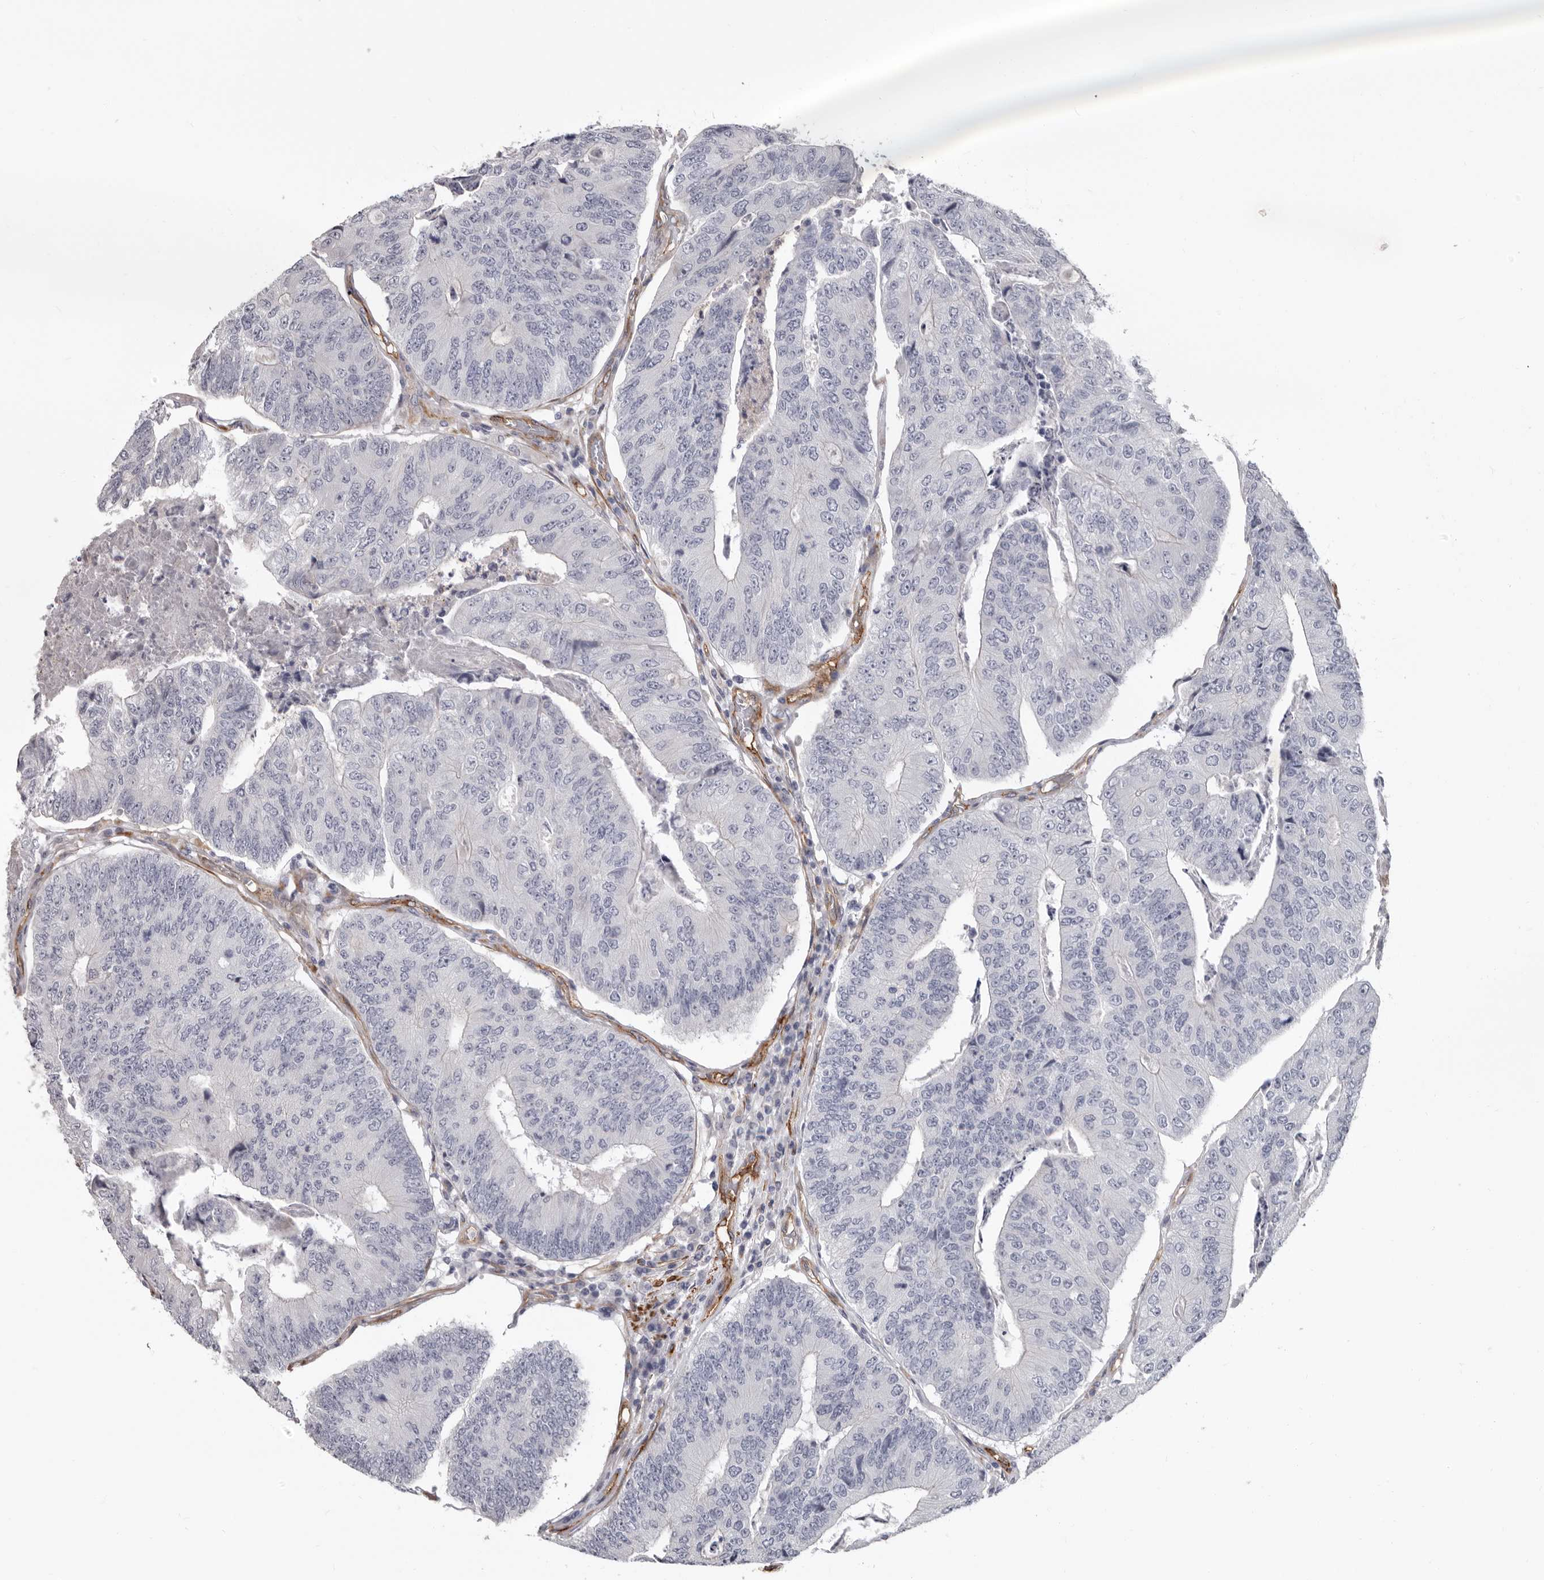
{"staining": {"intensity": "negative", "quantity": "none", "location": "none"}, "tissue": "colorectal cancer", "cell_type": "Tumor cells", "image_type": "cancer", "snomed": [{"axis": "morphology", "description": "Adenocarcinoma, NOS"}, {"axis": "topography", "description": "Colon"}], "caption": "An immunohistochemistry micrograph of colorectal cancer (adenocarcinoma) is shown. There is no staining in tumor cells of colorectal cancer (adenocarcinoma). (DAB immunohistochemistry with hematoxylin counter stain).", "gene": "ADGRL4", "patient": {"sex": "female", "age": 67}}